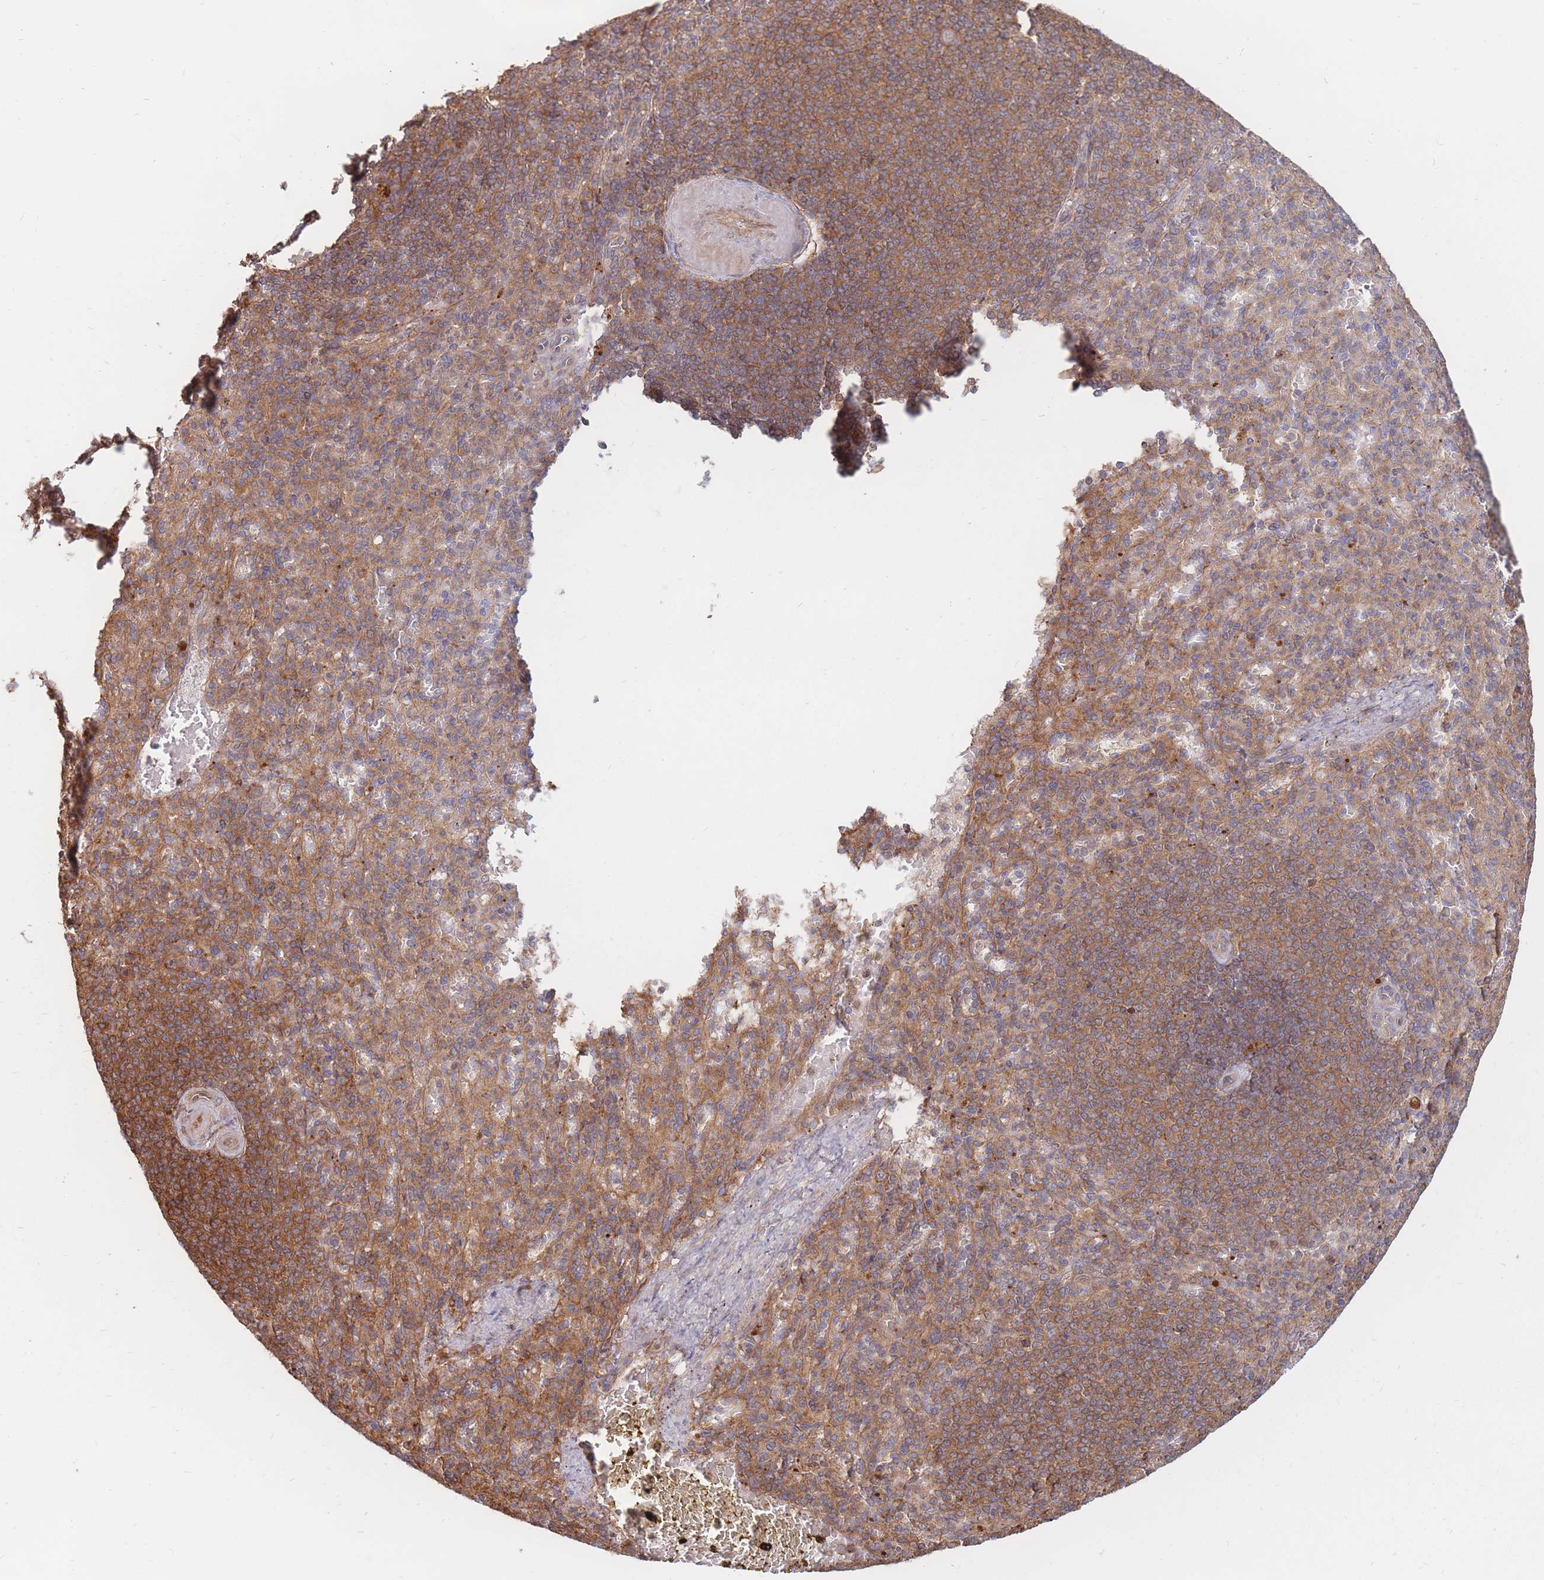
{"staining": {"intensity": "moderate", "quantity": "25%-75%", "location": "cytoplasmic/membranous"}, "tissue": "spleen", "cell_type": "Cells in red pulp", "image_type": "normal", "snomed": [{"axis": "morphology", "description": "Normal tissue, NOS"}, {"axis": "topography", "description": "Spleen"}], "caption": "DAB immunohistochemical staining of unremarkable human spleen reveals moderate cytoplasmic/membranous protein expression in approximately 25%-75% of cells in red pulp.", "gene": "RASSF2", "patient": {"sex": "female", "age": 74}}